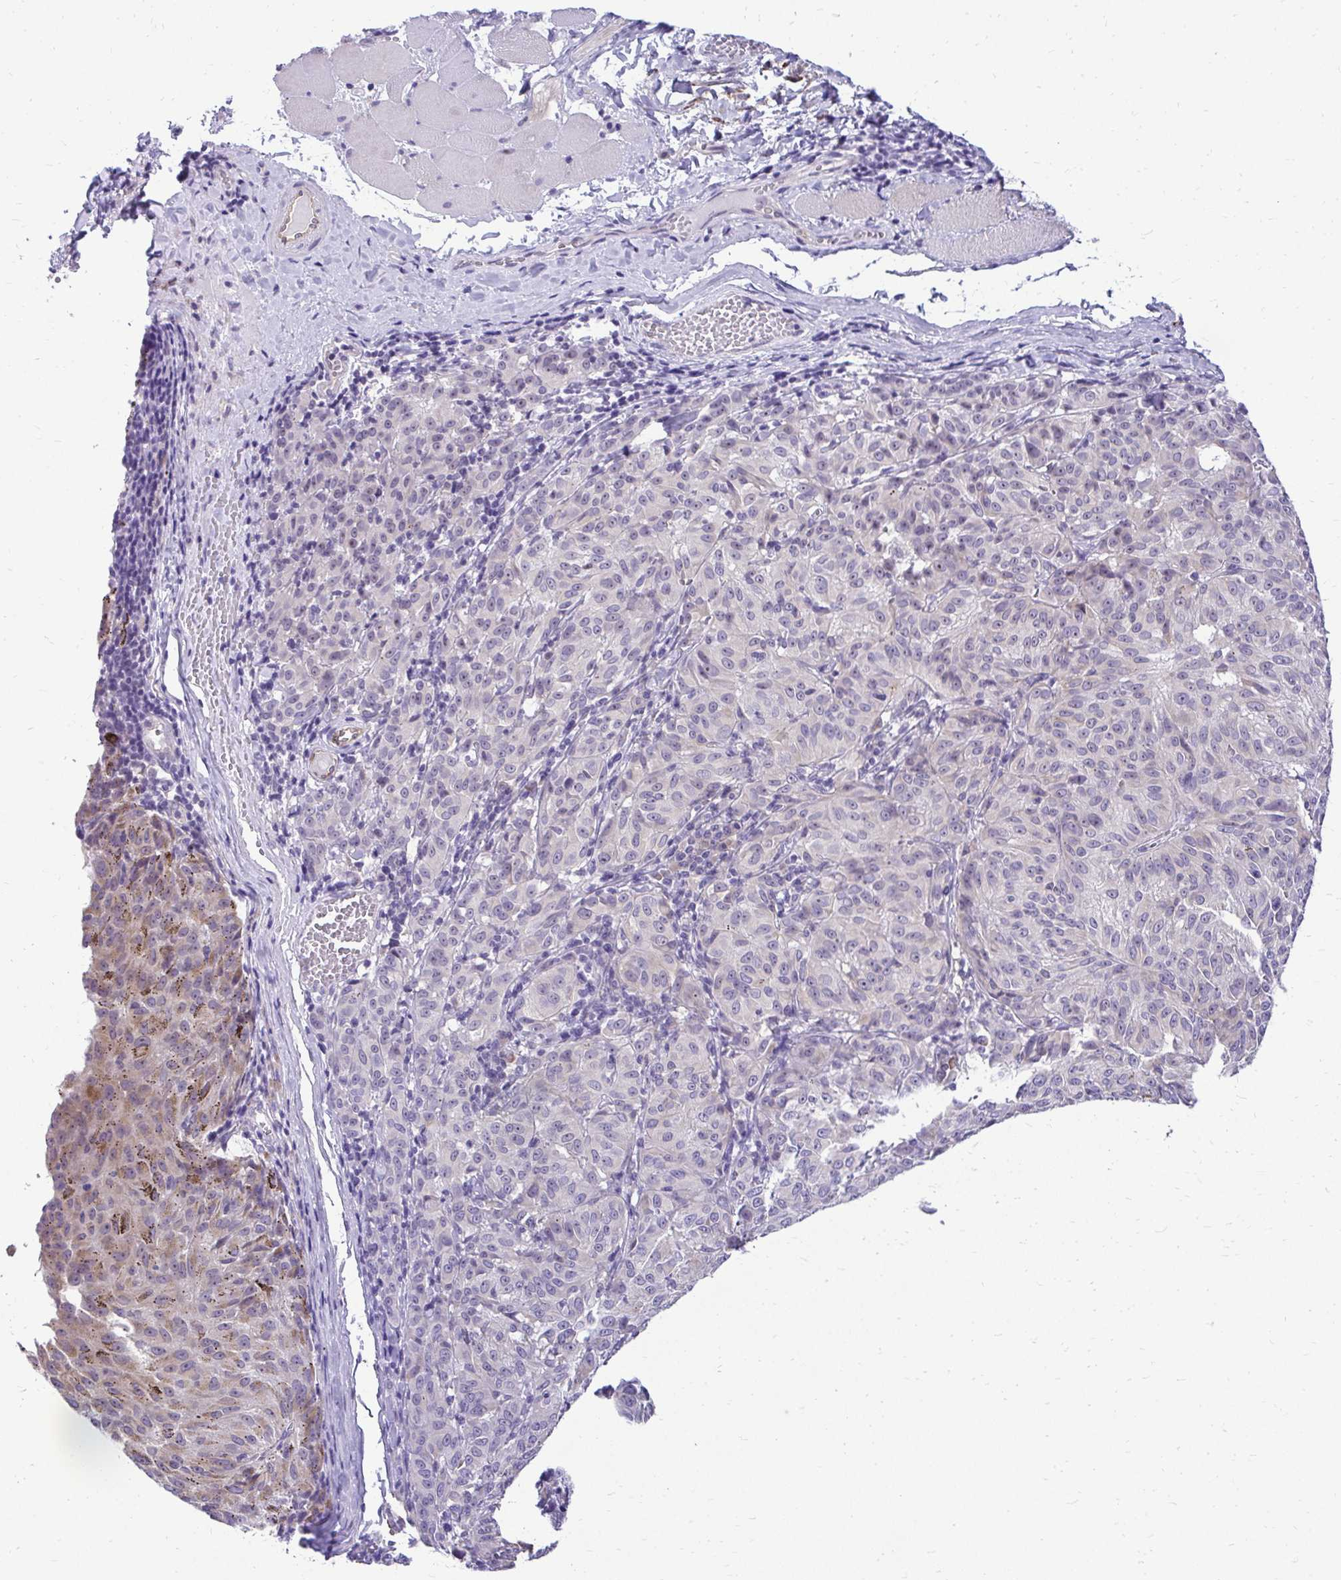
{"staining": {"intensity": "negative", "quantity": "none", "location": "none"}, "tissue": "melanoma", "cell_type": "Tumor cells", "image_type": "cancer", "snomed": [{"axis": "morphology", "description": "Malignant melanoma, NOS"}, {"axis": "topography", "description": "Skin"}], "caption": "Immunohistochemical staining of melanoma reveals no significant staining in tumor cells.", "gene": "NIFK", "patient": {"sex": "female", "age": 72}}